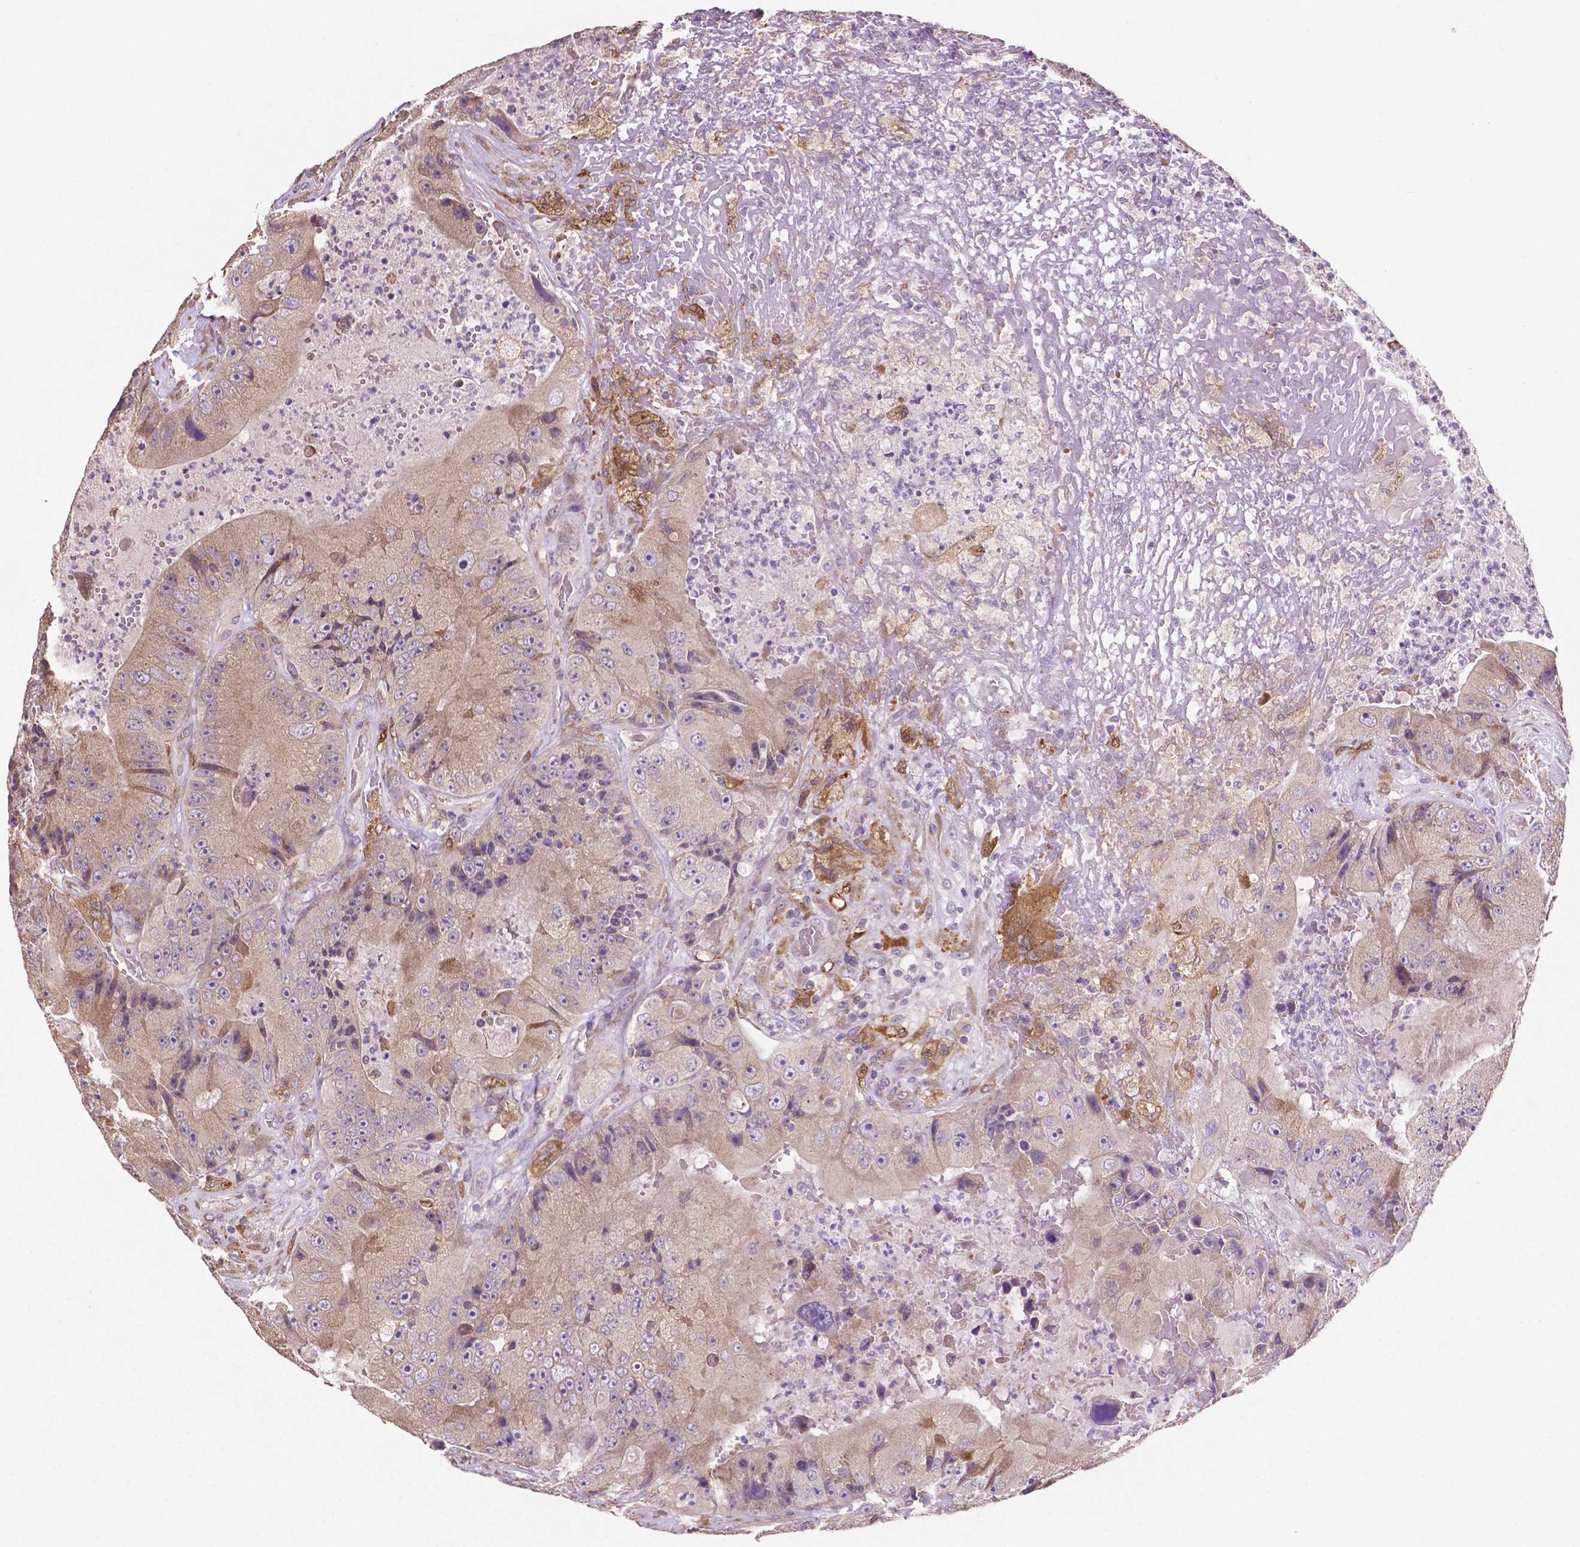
{"staining": {"intensity": "negative", "quantity": "none", "location": "none"}, "tissue": "colorectal cancer", "cell_type": "Tumor cells", "image_type": "cancer", "snomed": [{"axis": "morphology", "description": "Adenocarcinoma, NOS"}, {"axis": "topography", "description": "Colon"}], "caption": "There is no significant expression in tumor cells of colorectal cancer (adenocarcinoma).", "gene": "MBTPS1", "patient": {"sex": "female", "age": 86}}